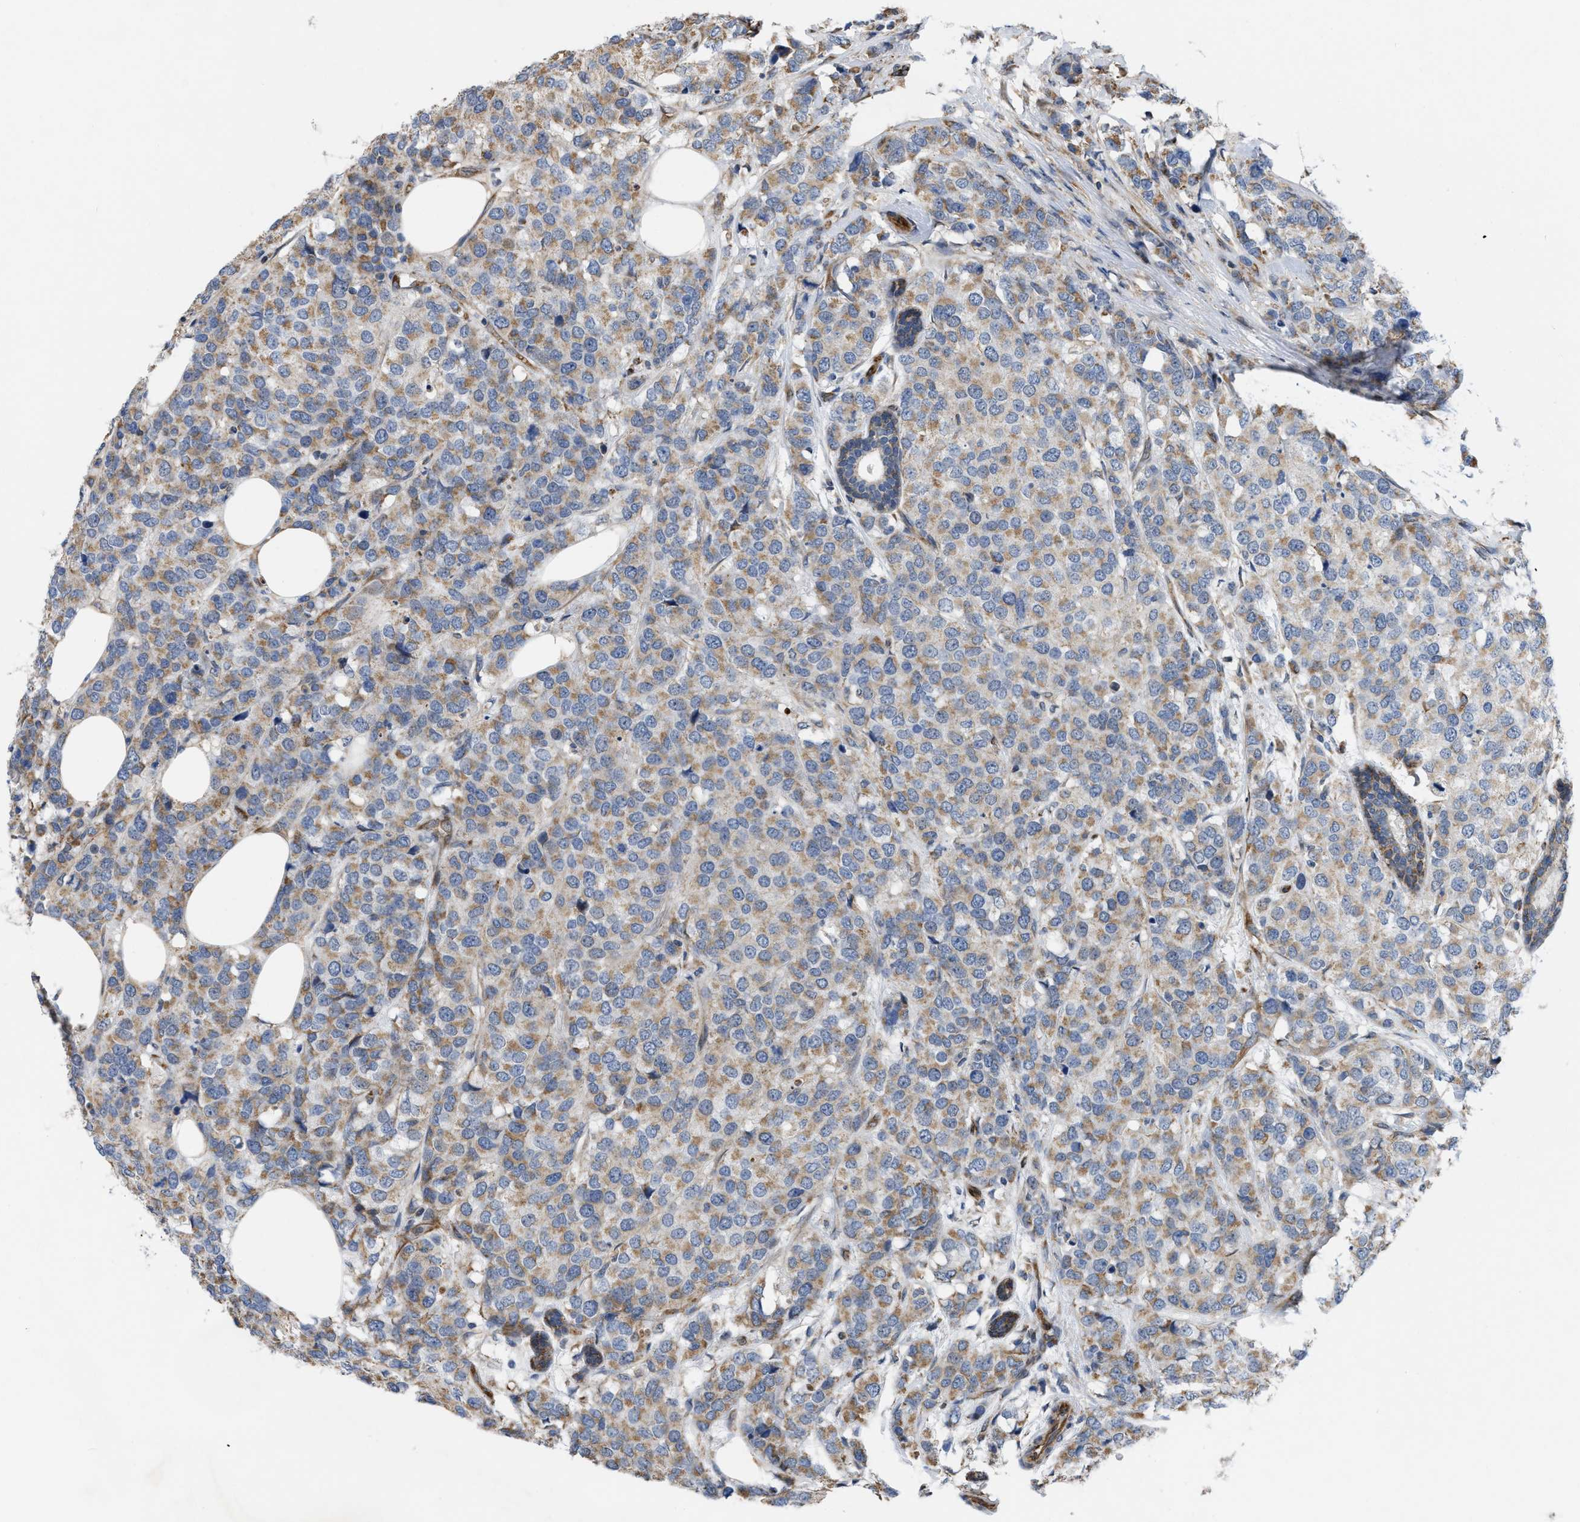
{"staining": {"intensity": "moderate", "quantity": ">75%", "location": "cytoplasmic/membranous"}, "tissue": "breast cancer", "cell_type": "Tumor cells", "image_type": "cancer", "snomed": [{"axis": "morphology", "description": "Lobular carcinoma"}, {"axis": "topography", "description": "Breast"}], "caption": "An IHC micrograph of neoplastic tissue is shown. Protein staining in brown highlights moderate cytoplasmic/membranous positivity in breast lobular carcinoma within tumor cells. Nuclei are stained in blue.", "gene": "EOGT", "patient": {"sex": "female", "age": 59}}